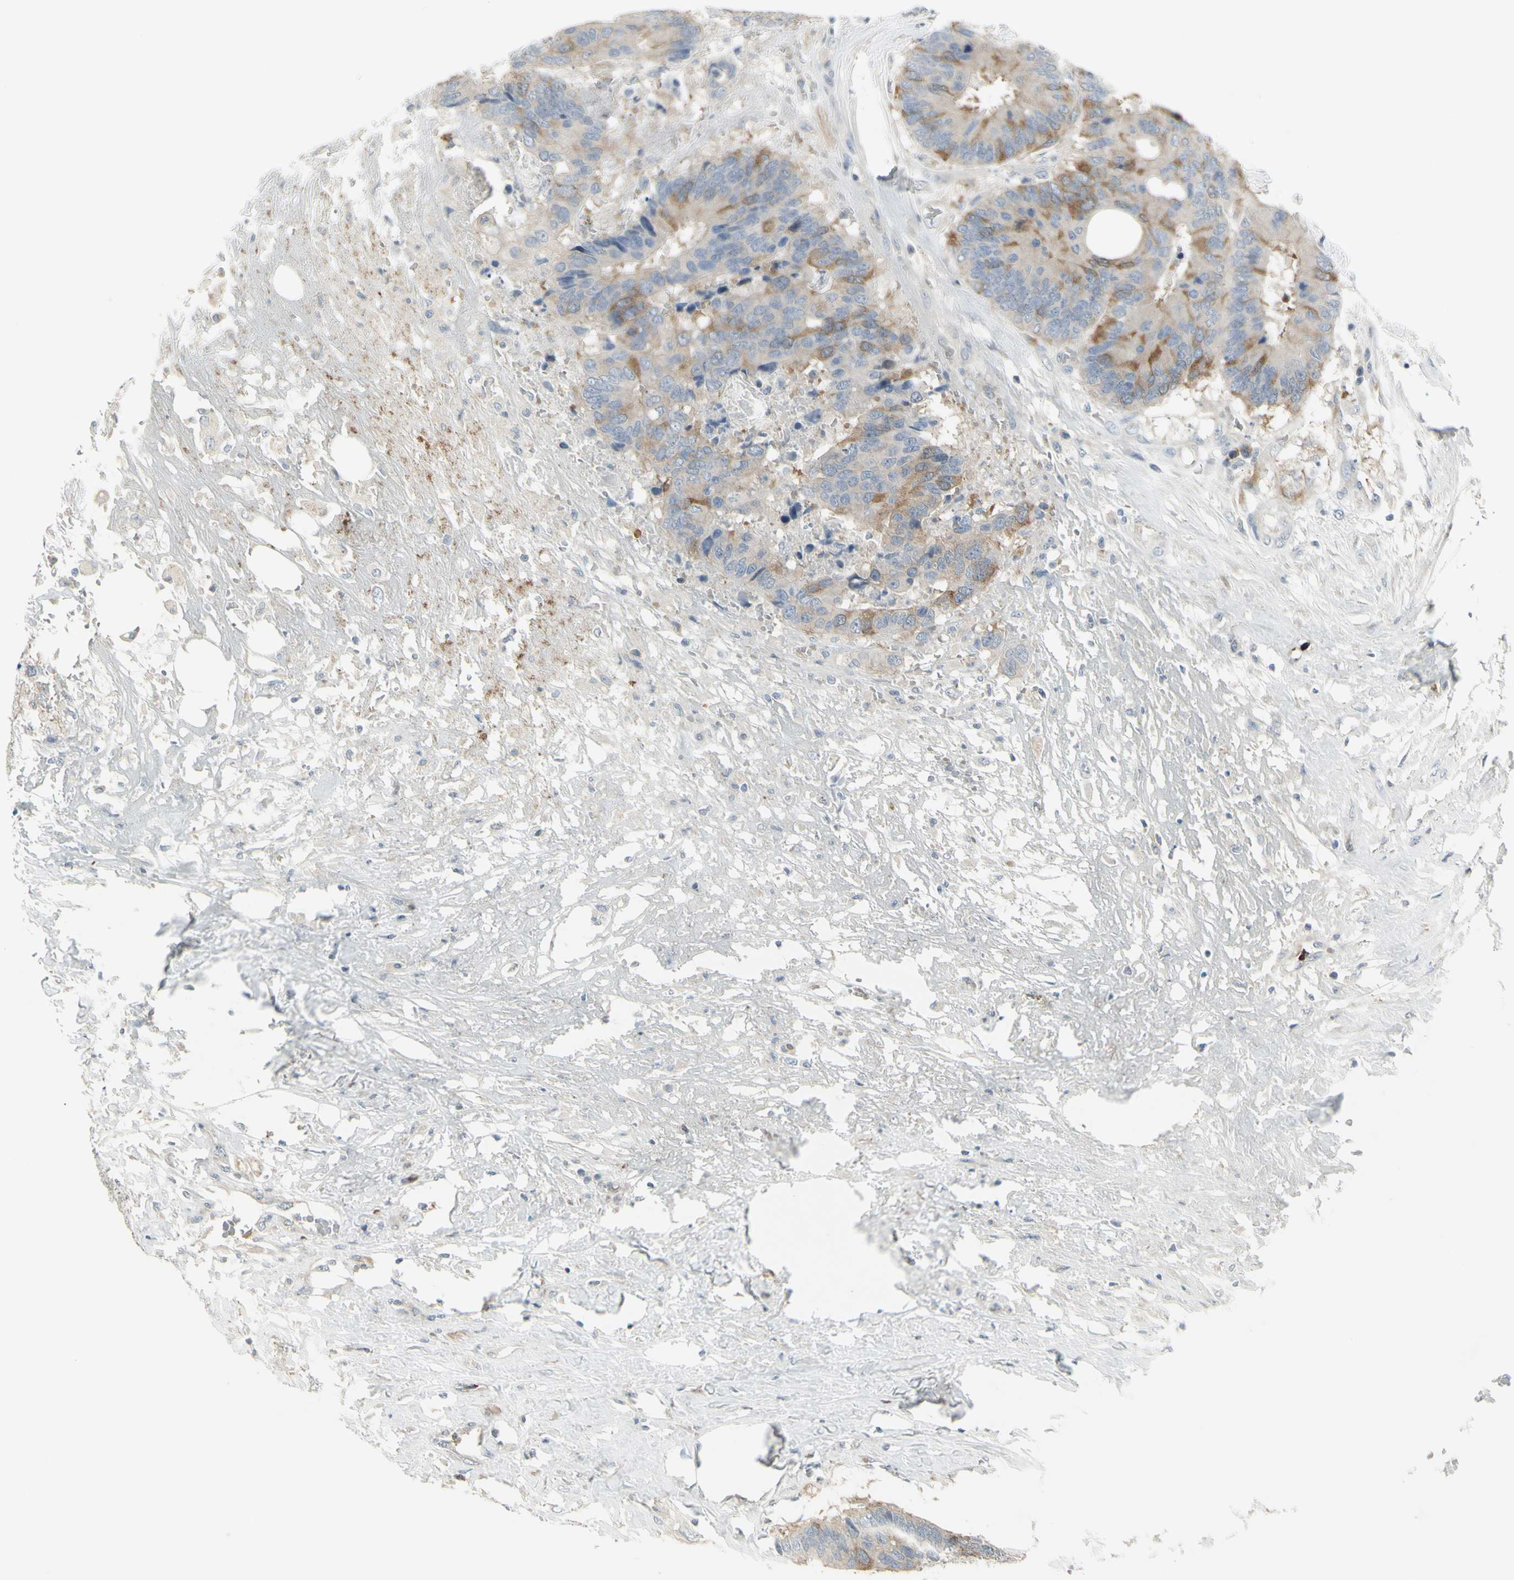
{"staining": {"intensity": "moderate", "quantity": "25%-75%", "location": "cytoplasmic/membranous"}, "tissue": "colorectal cancer", "cell_type": "Tumor cells", "image_type": "cancer", "snomed": [{"axis": "morphology", "description": "Adenocarcinoma, NOS"}, {"axis": "topography", "description": "Rectum"}], "caption": "Protein staining of adenocarcinoma (colorectal) tissue demonstrates moderate cytoplasmic/membranous positivity in approximately 25%-75% of tumor cells. Nuclei are stained in blue.", "gene": "CCNB2", "patient": {"sex": "male", "age": 55}}